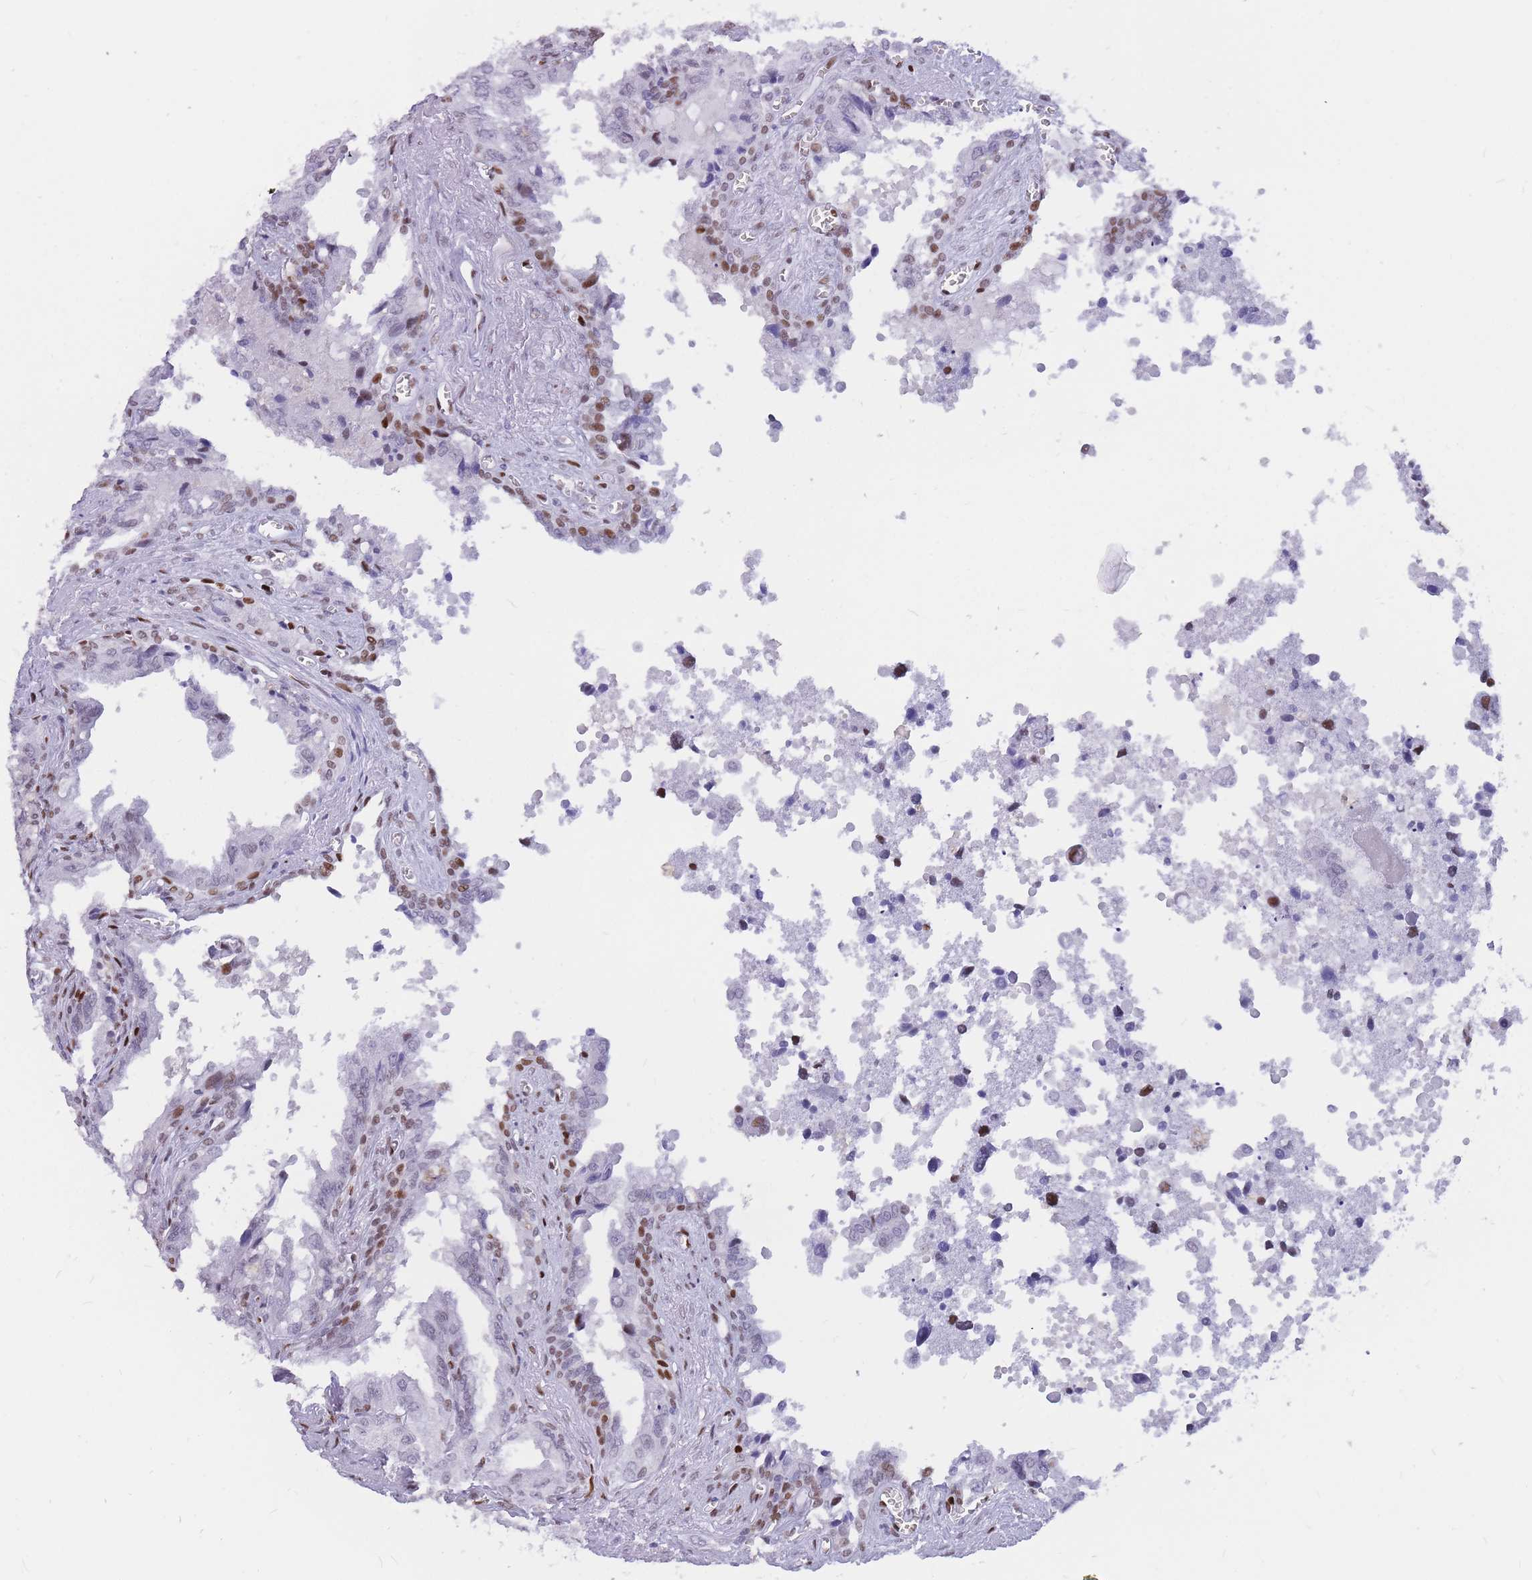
{"staining": {"intensity": "moderate", "quantity": "25%-75%", "location": "nuclear"}, "tissue": "seminal vesicle", "cell_type": "Glandular cells", "image_type": "normal", "snomed": [{"axis": "morphology", "description": "Normal tissue, NOS"}, {"axis": "topography", "description": "Seminal veicle"}], "caption": "Immunohistochemical staining of unremarkable human seminal vesicle exhibits medium levels of moderate nuclear expression in approximately 25%-75% of glandular cells. The staining was performed using DAB, with brown indicating positive protein expression. Nuclei are stained blue with hematoxylin.", "gene": "NASP", "patient": {"sex": "male", "age": 67}}